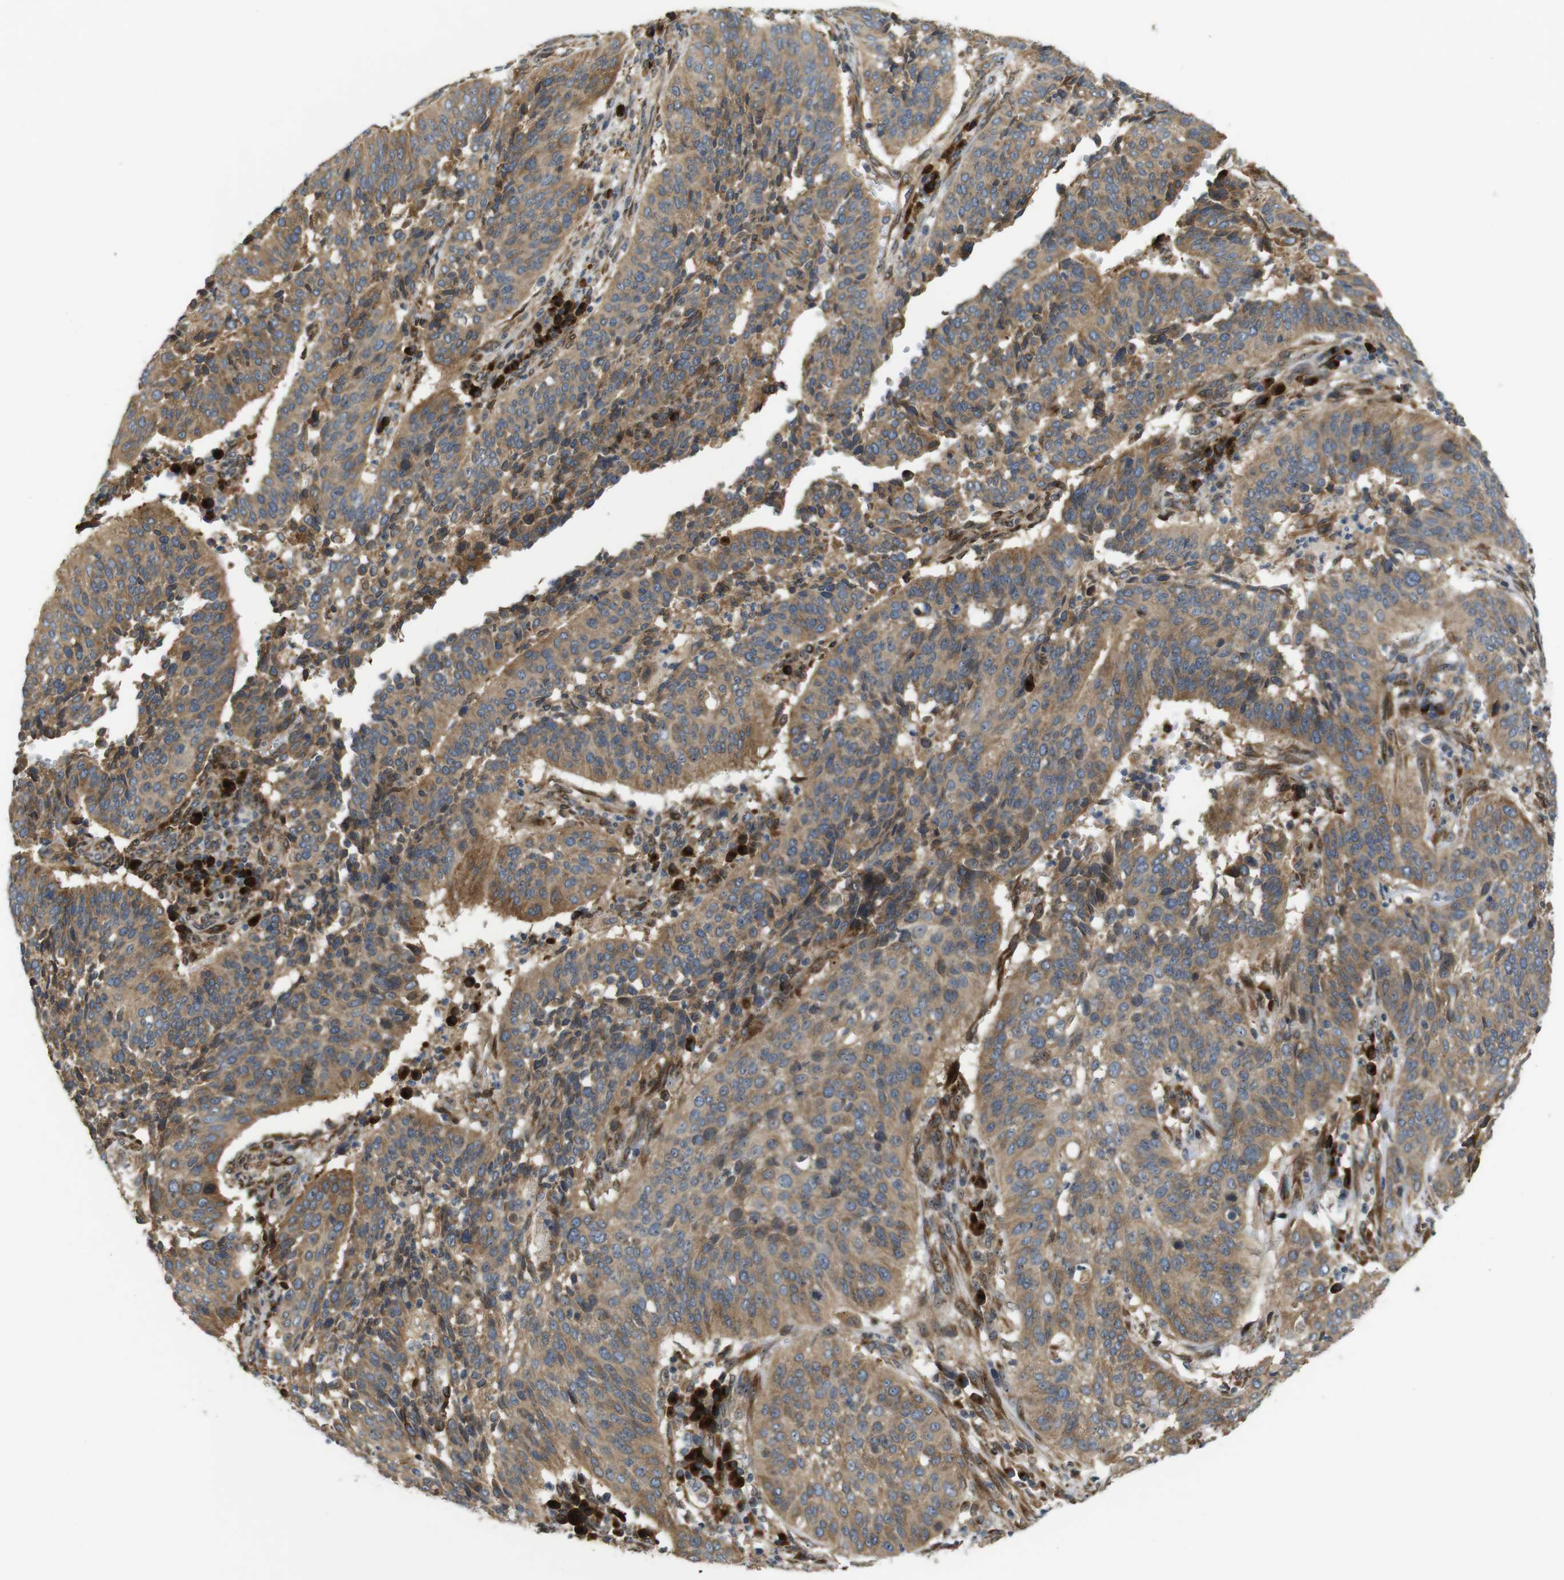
{"staining": {"intensity": "moderate", "quantity": ">75%", "location": "cytoplasmic/membranous"}, "tissue": "cervical cancer", "cell_type": "Tumor cells", "image_type": "cancer", "snomed": [{"axis": "morphology", "description": "Normal tissue, NOS"}, {"axis": "morphology", "description": "Squamous cell carcinoma, NOS"}, {"axis": "topography", "description": "Cervix"}], "caption": "The image shows a brown stain indicating the presence of a protein in the cytoplasmic/membranous of tumor cells in cervical squamous cell carcinoma.", "gene": "TMEM143", "patient": {"sex": "female", "age": 39}}